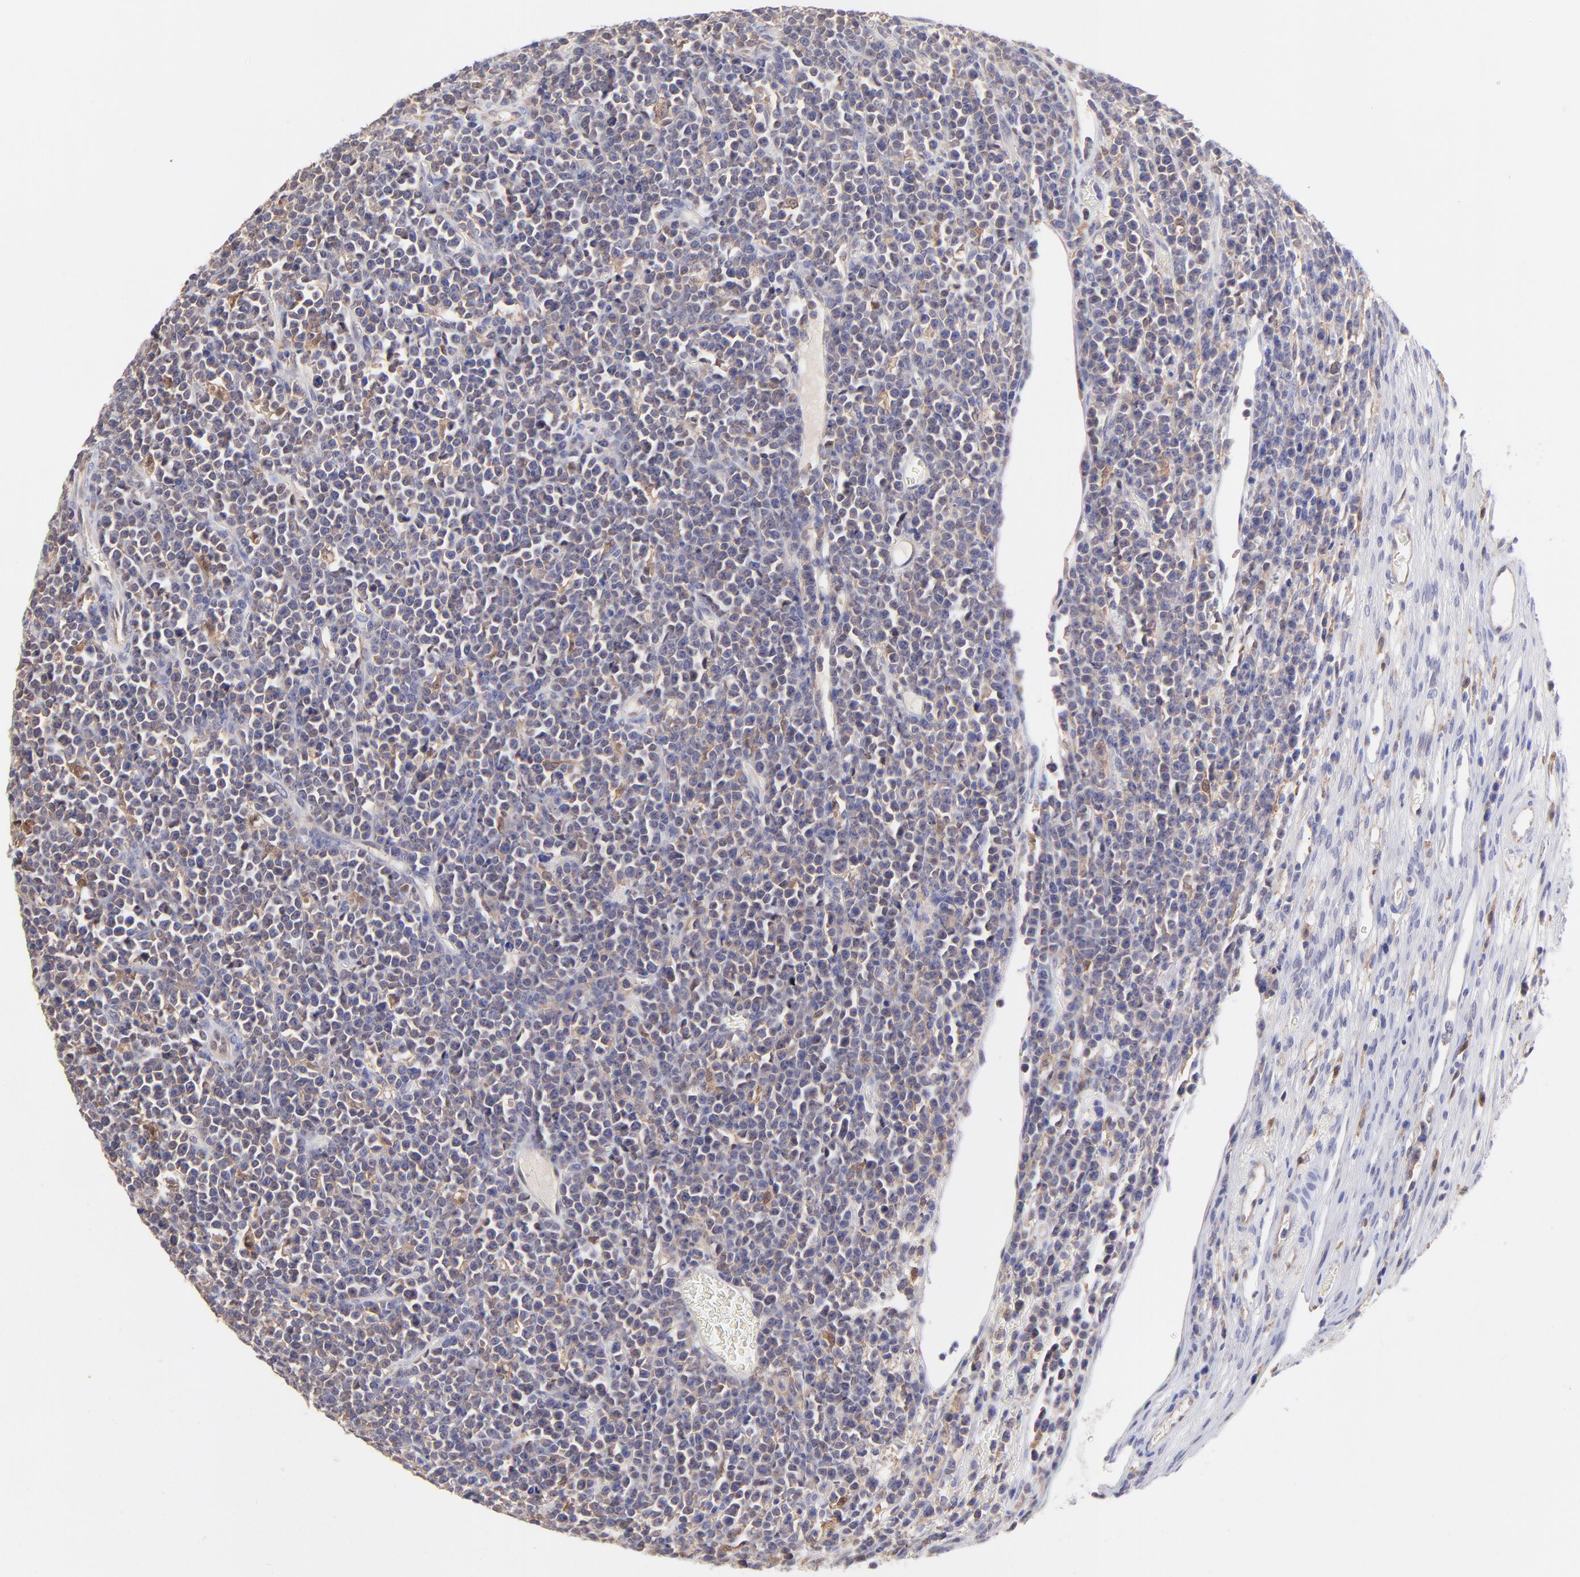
{"staining": {"intensity": "weak", "quantity": "<25%", "location": "nuclear"}, "tissue": "lymphoma", "cell_type": "Tumor cells", "image_type": "cancer", "snomed": [{"axis": "morphology", "description": "Malignant lymphoma, non-Hodgkin's type, High grade"}, {"axis": "topography", "description": "Ovary"}], "caption": "This is an immunohistochemistry (IHC) photomicrograph of human lymphoma. There is no positivity in tumor cells.", "gene": "HYAL1", "patient": {"sex": "female", "age": 56}}